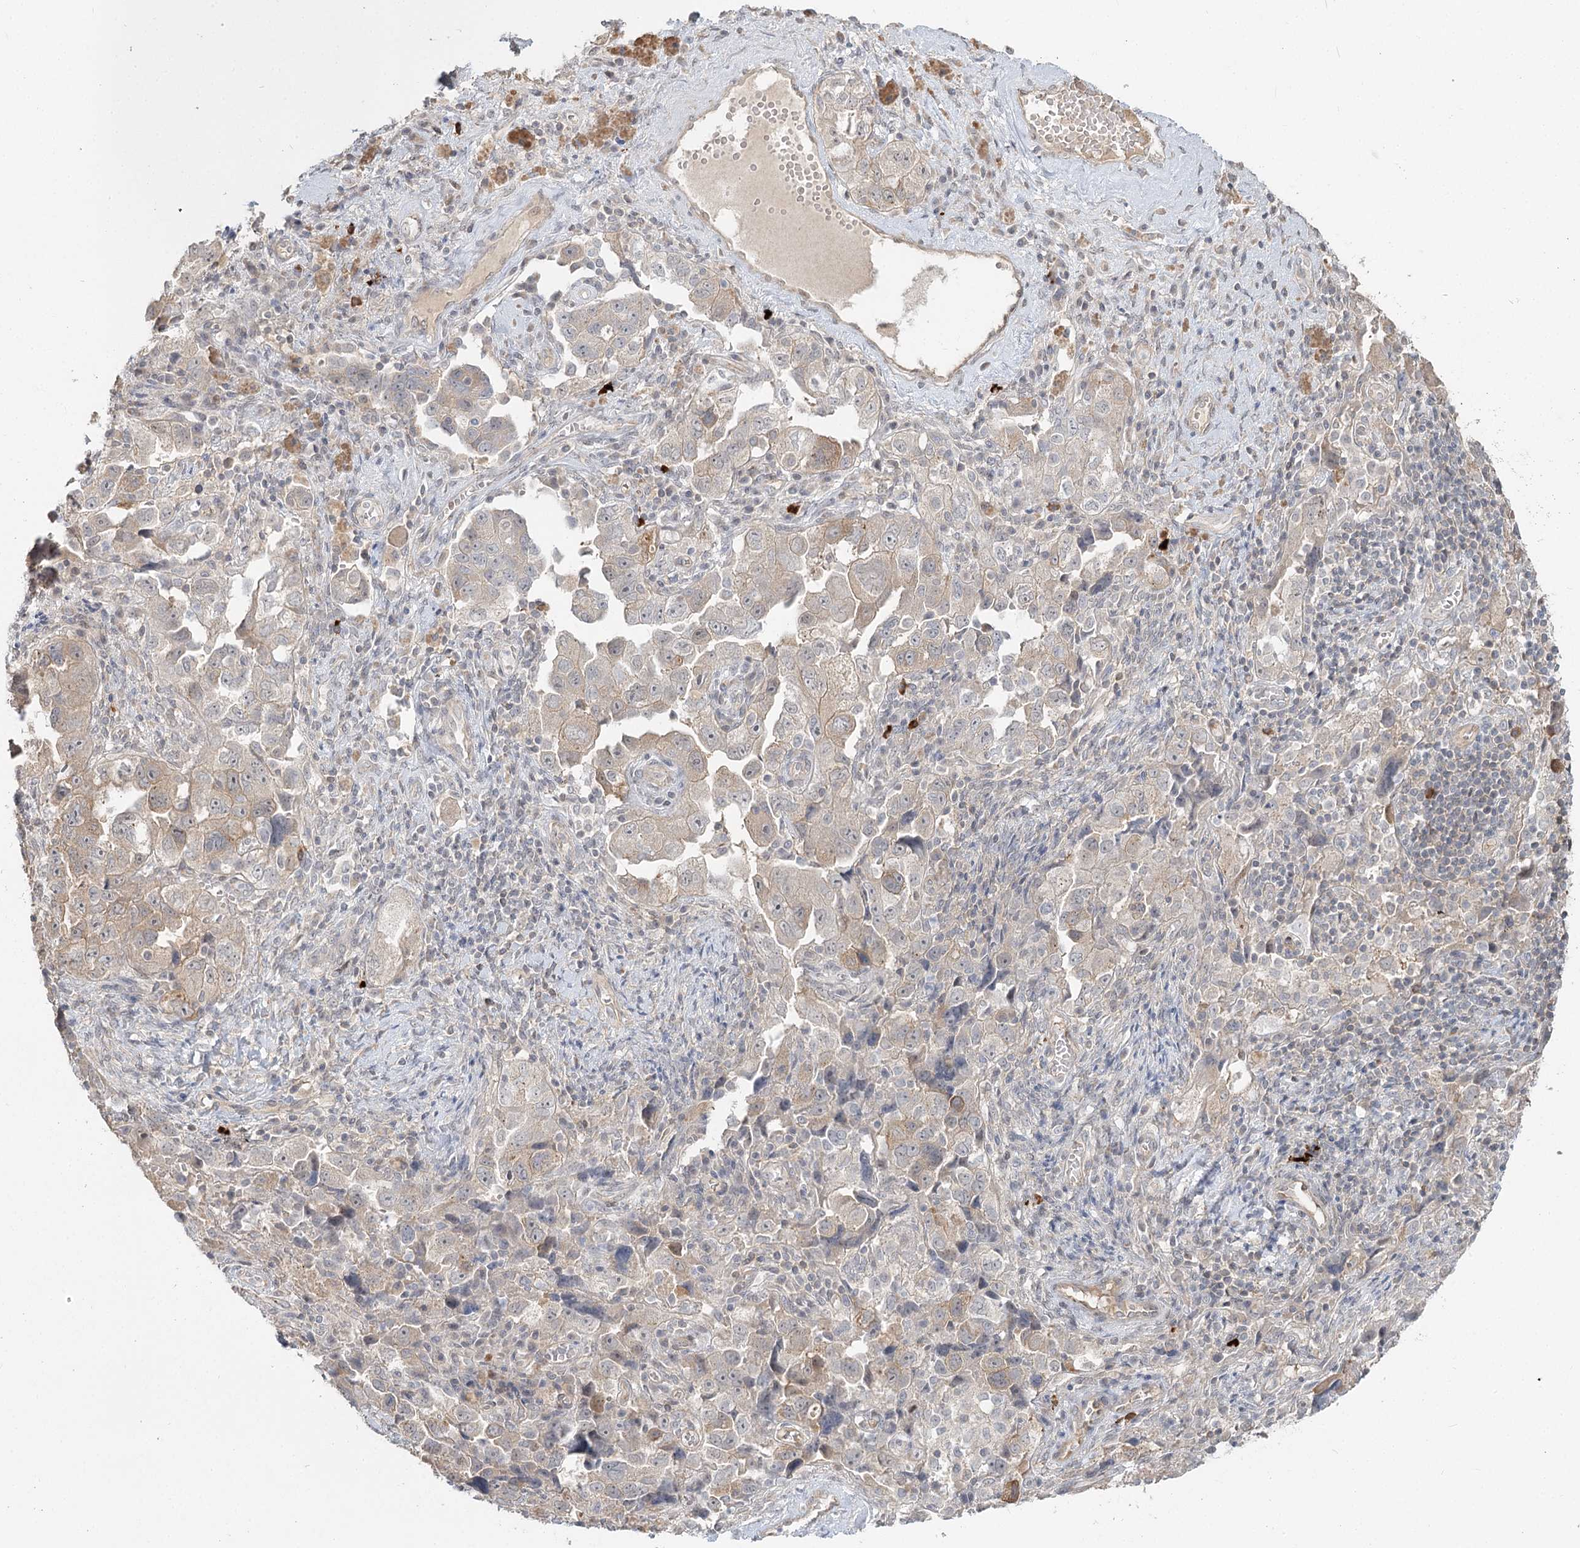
{"staining": {"intensity": "weak", "quantity": "25%-75%", "location": "cytoplasmic/membranous"}, "tissue": "ovarian cancer", "cell_type": "Tumor cells", "image_type": "cancer", "snomed": [{"axis": "morphology", "description": "Carcinoma, NOS"}, {"axis": "morphology", "description": "Cystadenocarcinoma, serous, NOS"}, {"axis": "topography", "description": "Ovary"}], "caption": "Immunohistochemical staining of human ovarian cancer (serous cystadenocarcinoma) displays low levels of weak cytoplasmic/membranous protein staining in about 25%-75% of tumor cells.", "gene": "GUCY2C", "patient": {"sex": "female", "age": 69}}